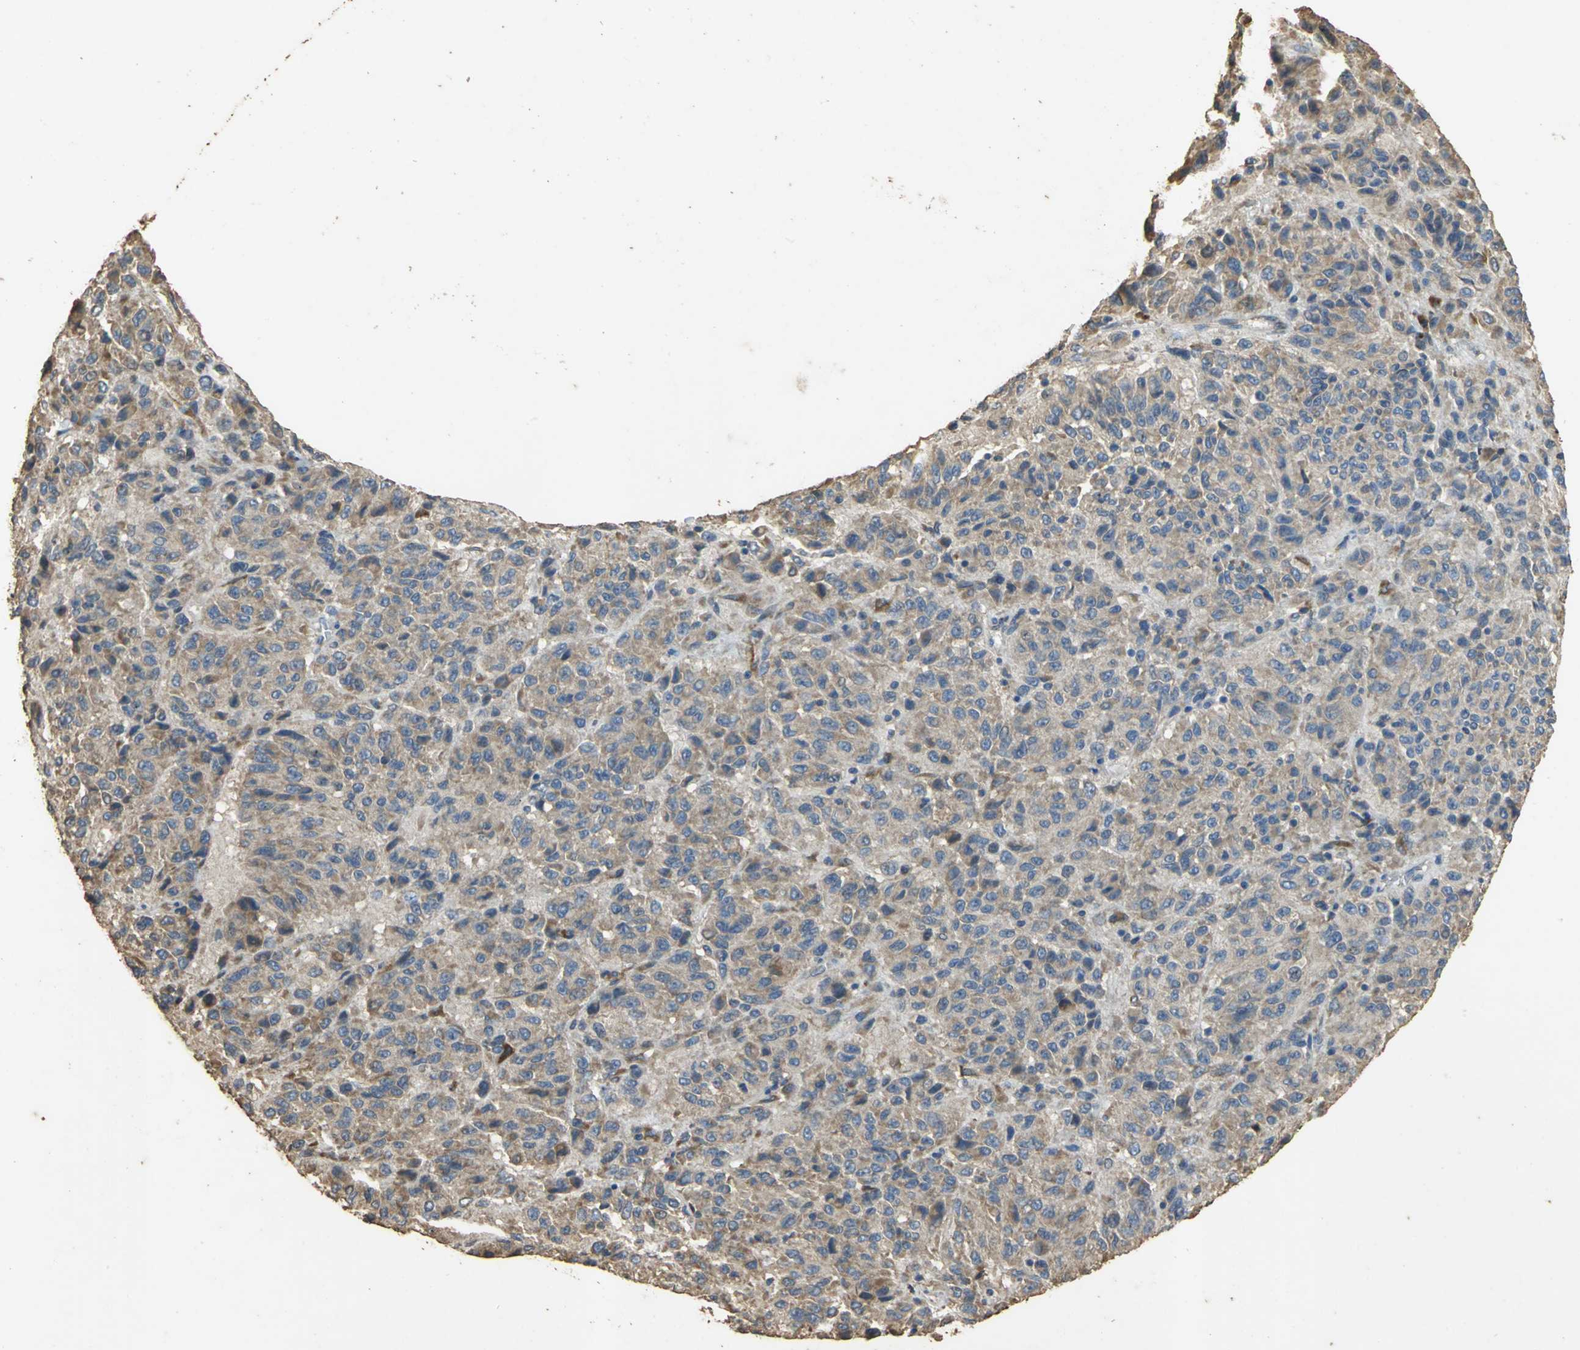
{"staining": {"intensity": "moderate", "quantity": ">75%", "location": "cytoplasmic/membranous"}, "tissue": "melanoma", "cell_type": "Tumor cells", "image_type": "cancer", "snomed": [{"axis": "morphology", "description": "Malignant melanoma, Metastatic site"}, {"axis": "topography", "description": "Lung"}], "caption": "Malignant melanoma (metastatic site) stained for a protein (brown) displays moderate cytoplasmic/membranous positive expression in about >75% of tumor cells.", "gene": "ACSL4", "patient": {"sex": "male", "age": 64}}